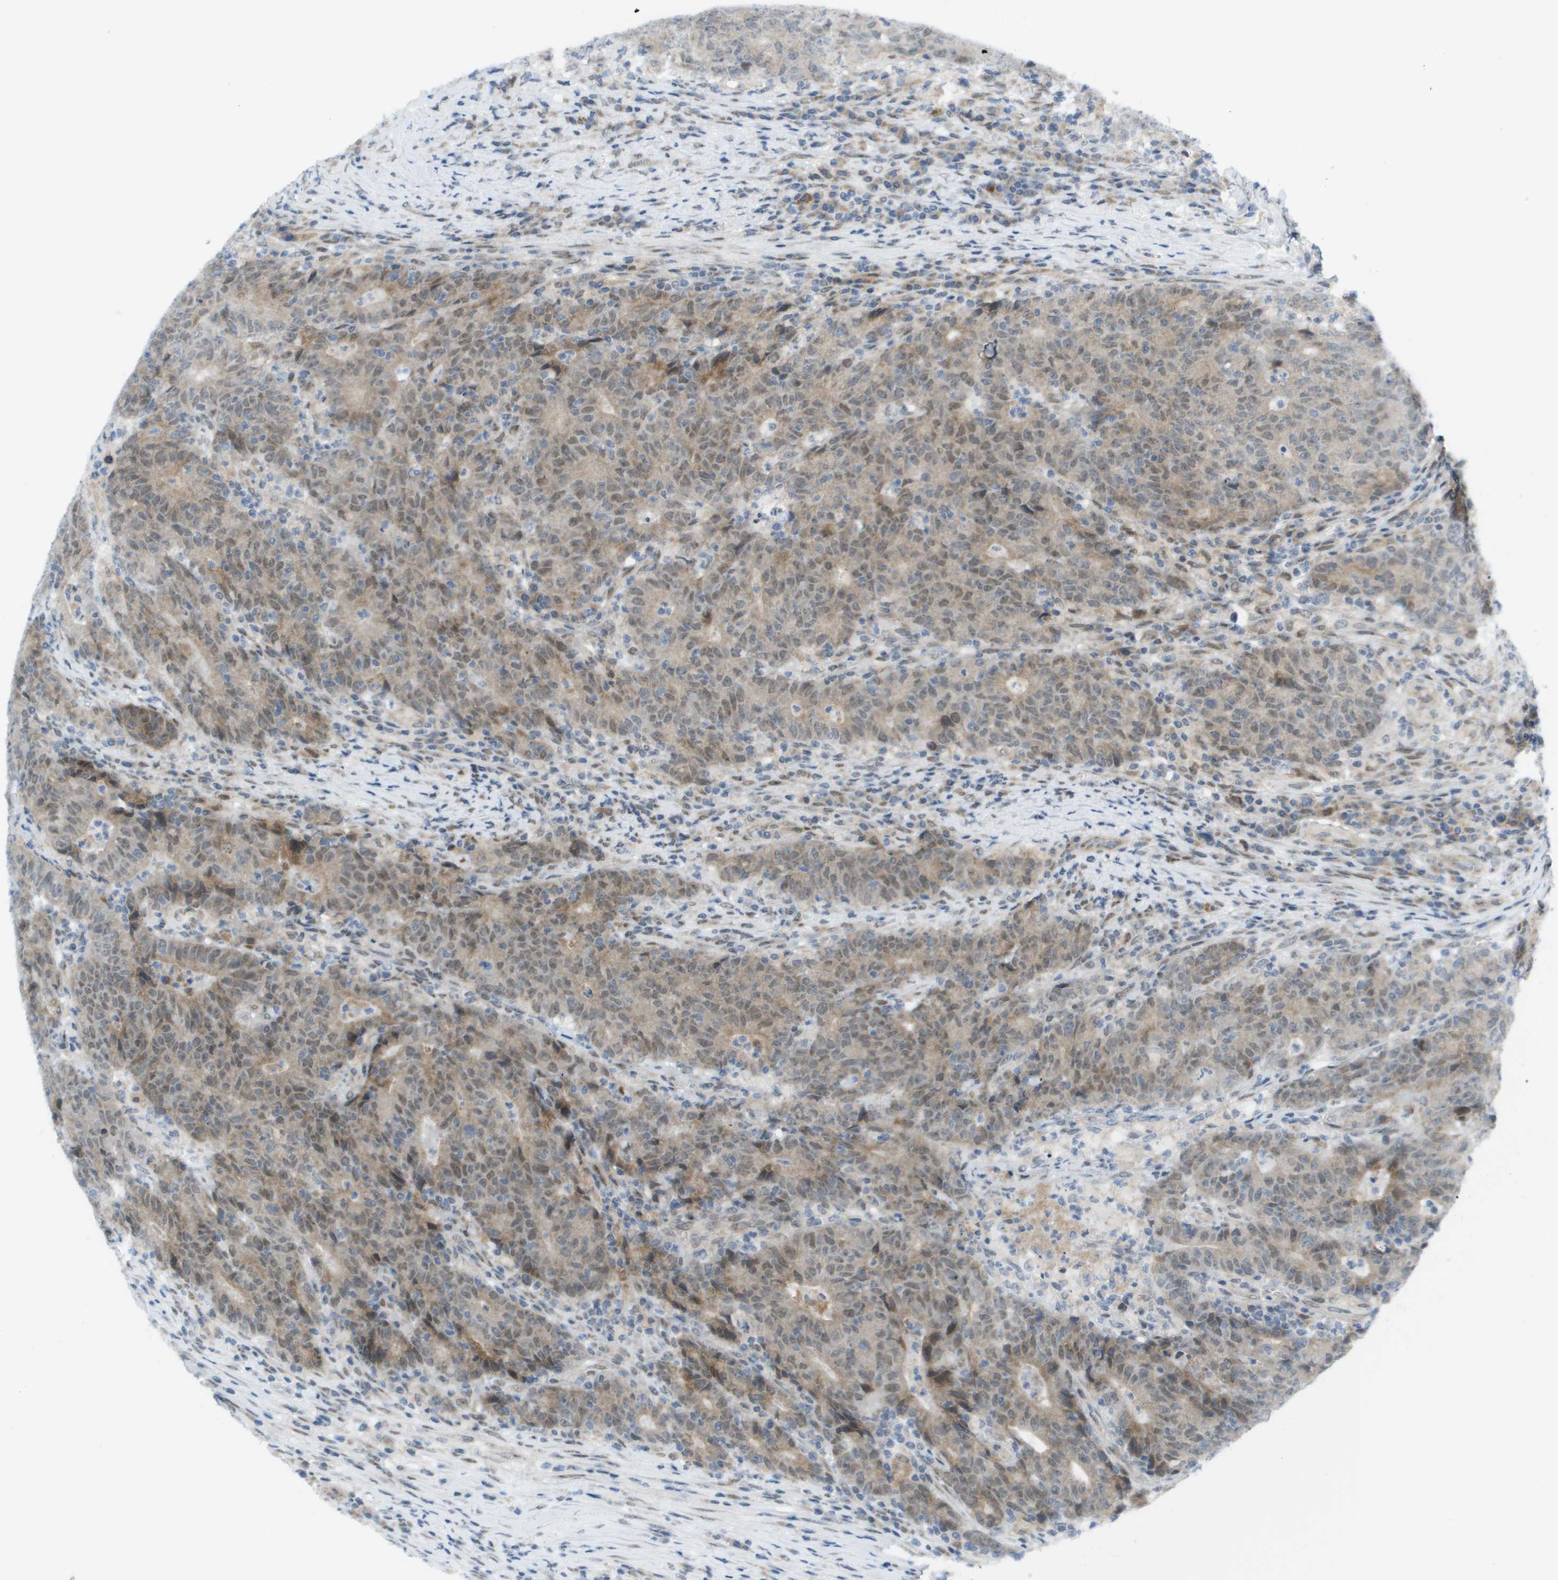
{"staining": {"intensity": "weak", "quantity": ">75%", "location": "cytoplasmic/membranous,nuclear"}, "tissue": "colorectal cancer", "cell_type": "Tumor cells", "image_type": "cancer", "snomed": [{"axis": "morphology", "description": "Normal tissue, NOS"}, {"axis": "morphology", "description": "Adenocarcinoma, NOS"}, {"axis": "topography", "description": "Colon"}], "caption": "The histopathology image displays staining of colorectal cancer, revealing weak cytoplasmic/membranous and nuclear protein staining (brown color) within tumor cells.", "gene": "CACNB4", "patient": {"sex": "female", "age": 75}}